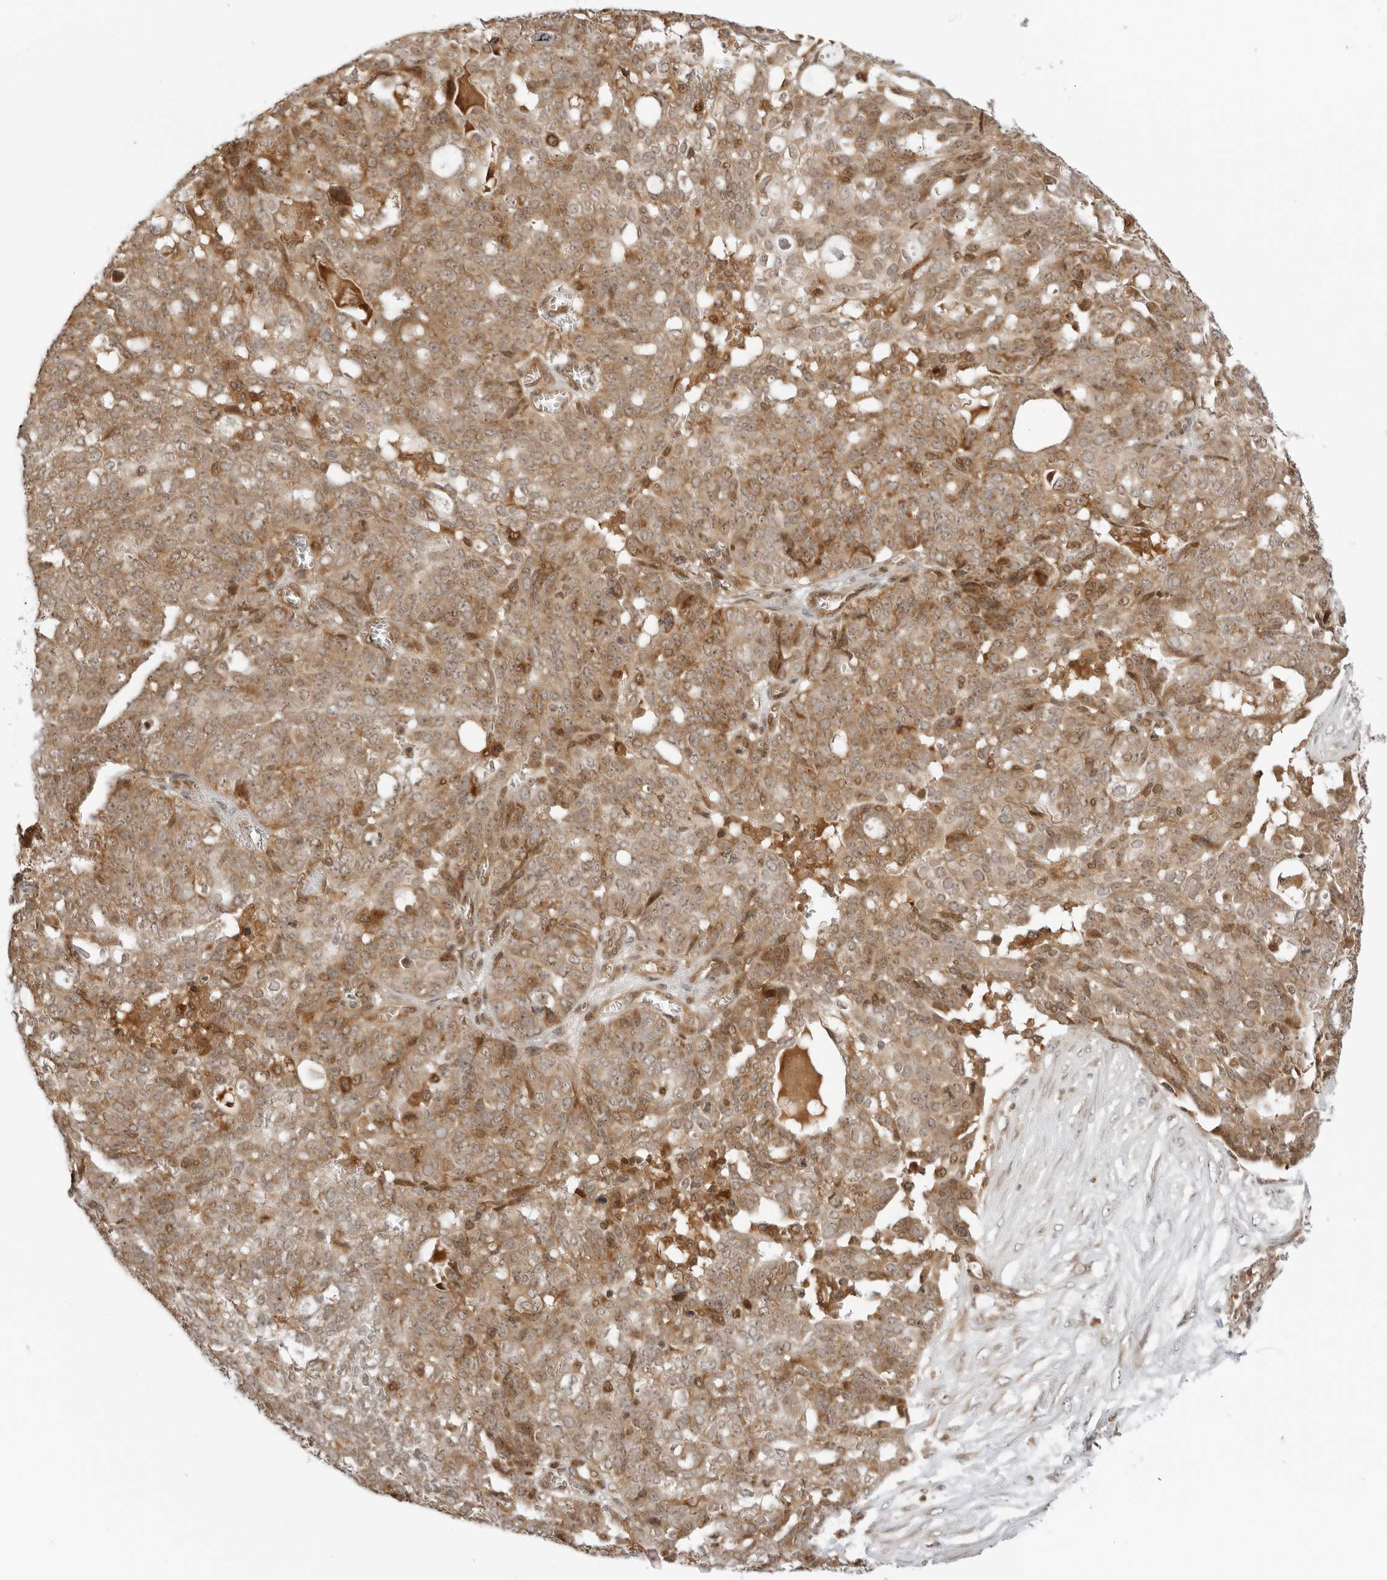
{"staining": {"intensity": "moderate", "quantity": ">75%", "location": "cytoplasmic/membranous"}, "tissue": "ovarian cancer", "cell_type": "Tumor cells", "image_type": "cancer", "snomed": [{"axis": "morphology", "description": "Cystadenocarcinoma, serous, NOS"}, {"axis": "topography", "description": "Soft tissue"}, {"axis": "topography", "description": "Ovary"}], "caption": "Moderate cytoplasmic/membranous staining is seen in about >75% of tumor cells in ovarian cancer. The protein of interest is stained brown, and the nuclei are stained in blue (DAB IHC with brightfield microscopy, high magnification).", "gene": "RC3H1", "patient": {"sex": "female", "age": 57}}